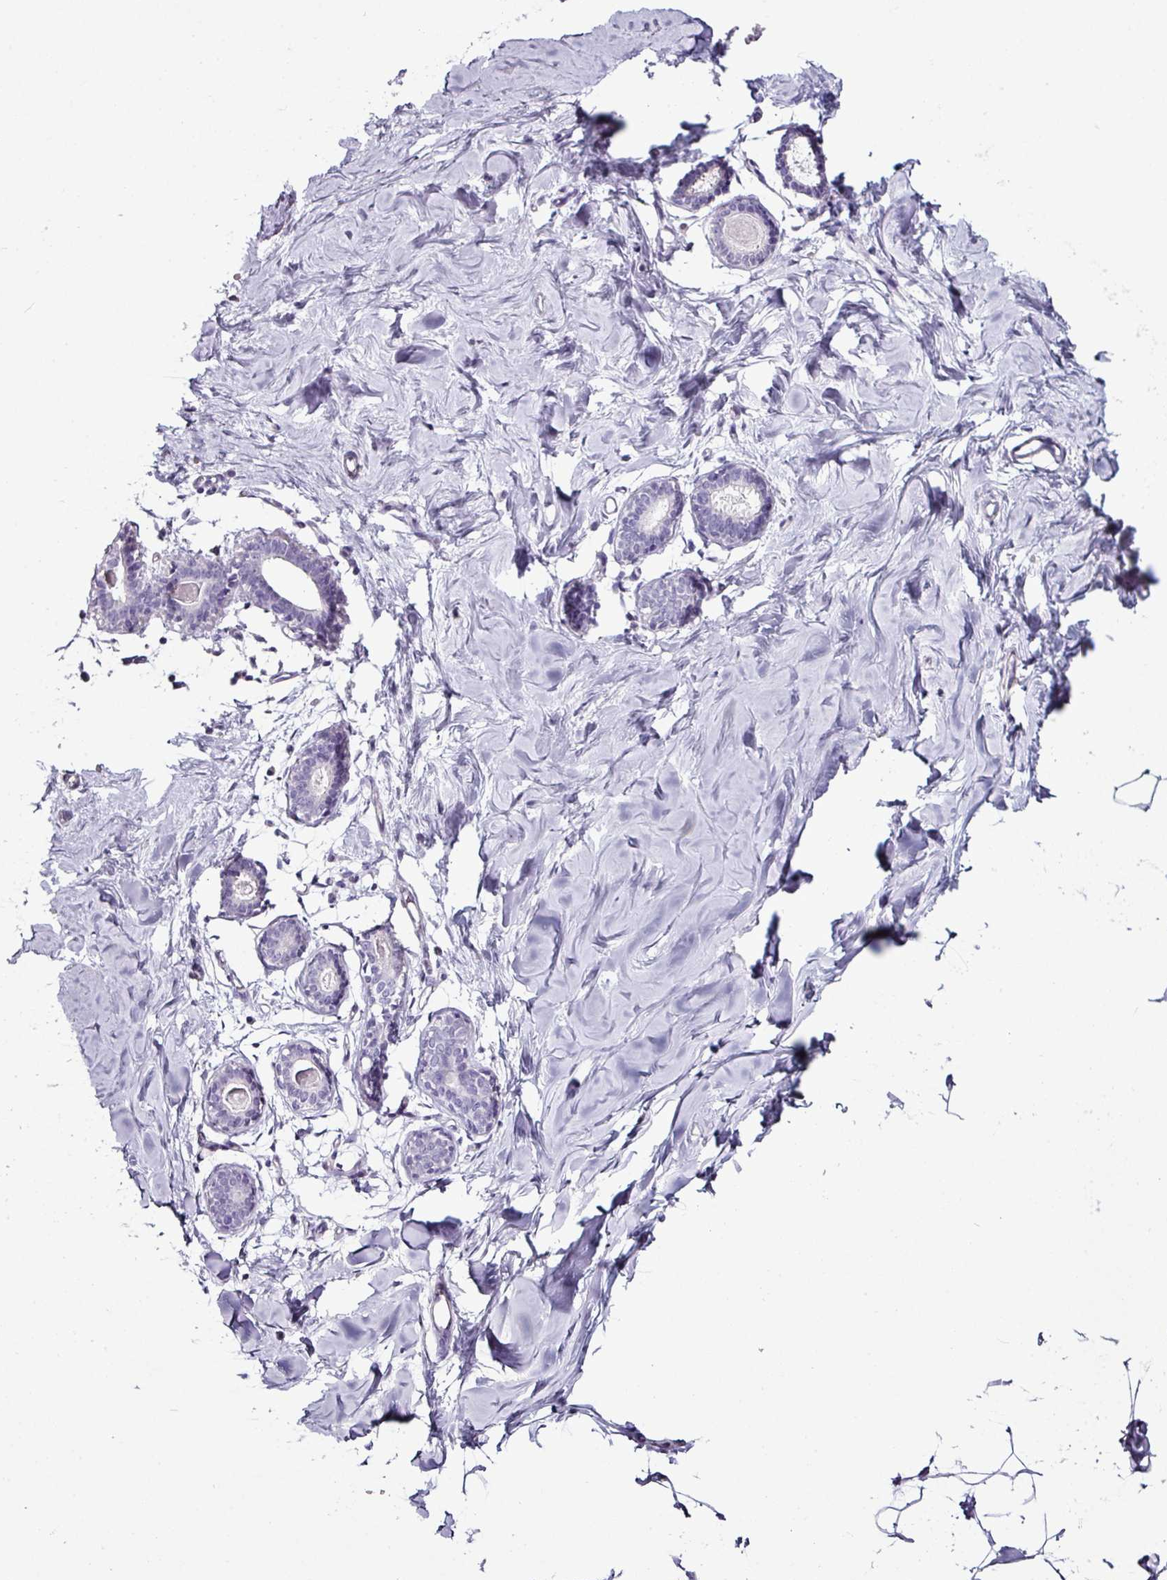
{"staining": {"intensity": "negative", "quantity": "none", "location": "none"}, "tissue": "breast", "cell_type": "Adipocytes", "image_type": "normal", "snomed": [{"axis": "morphology", "description": "Normal tissue, NOS"}, {"axis": "topography", "description": "Breast"}], "caption": "The IHC photomicrograph has no significant positivity in adipocytes of breast. (DAB IHC with hematoxylin counter stain).", "gene": "GLP2R", "patient": {"sex": "female", "age": 23}}